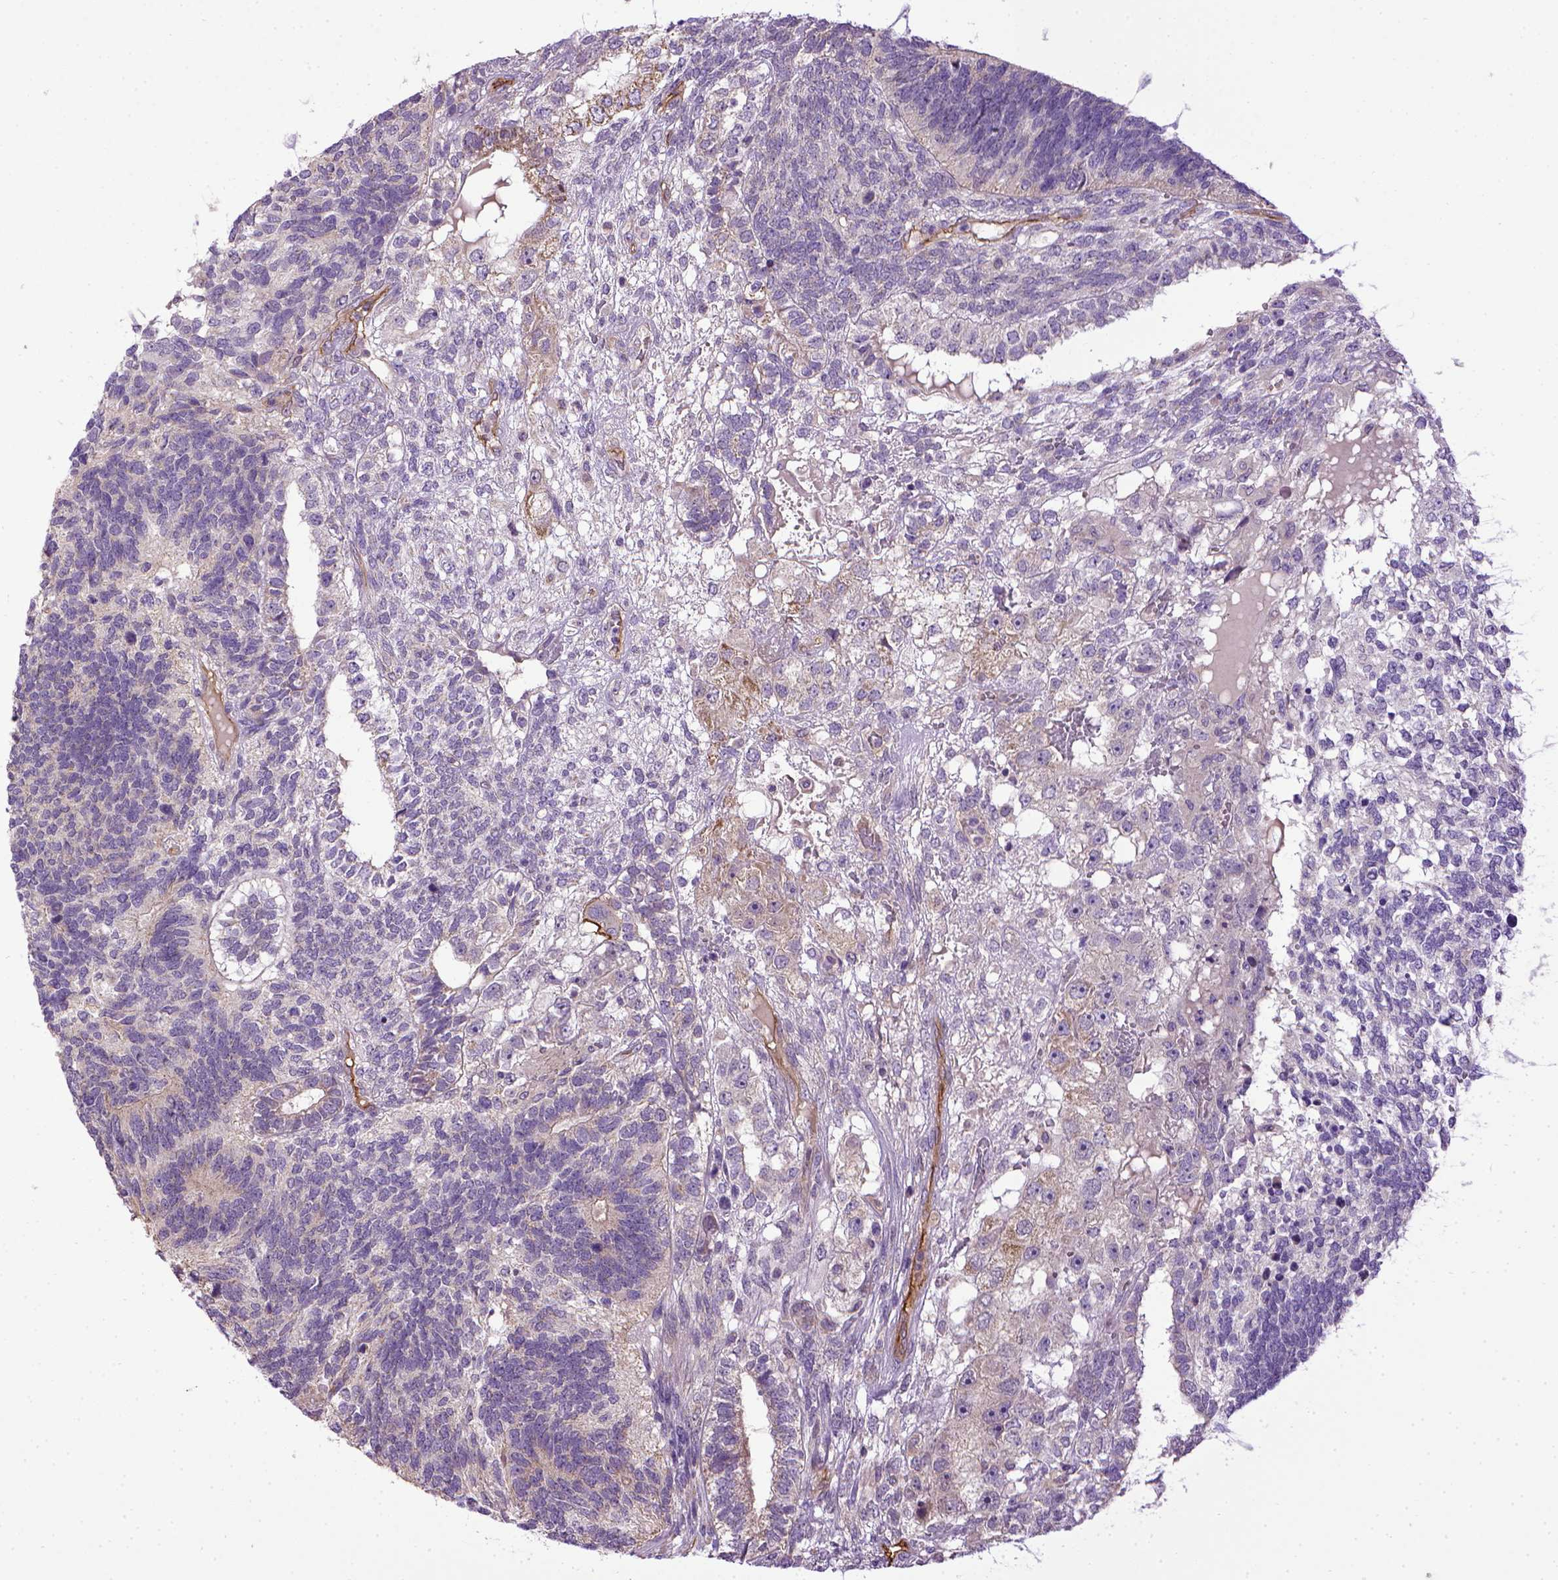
{"staining": {"intensity": "negative", "quantity": "none", "location": "none"}, "tissue": "testis cancer", "cell_type": "Tumor cells", "image_type": "cancer", "snomed": [{"axis": "morphology", "description": "Seminoma, NOS"}, {"axis": "morphology", "description": "Carcinoma, Embryonal, NOS"}, {"axis": "topography", "description": "Testis"}], "caption": "Immunohistochemistry (IHC) image of neoplastic tissue: testis cancer (embryonal carcinoma) stained with DAB exhibits no significant protein expression in tumor cells.", "gene": "ENG", "patient": {"sex": "male", "age": 41}}